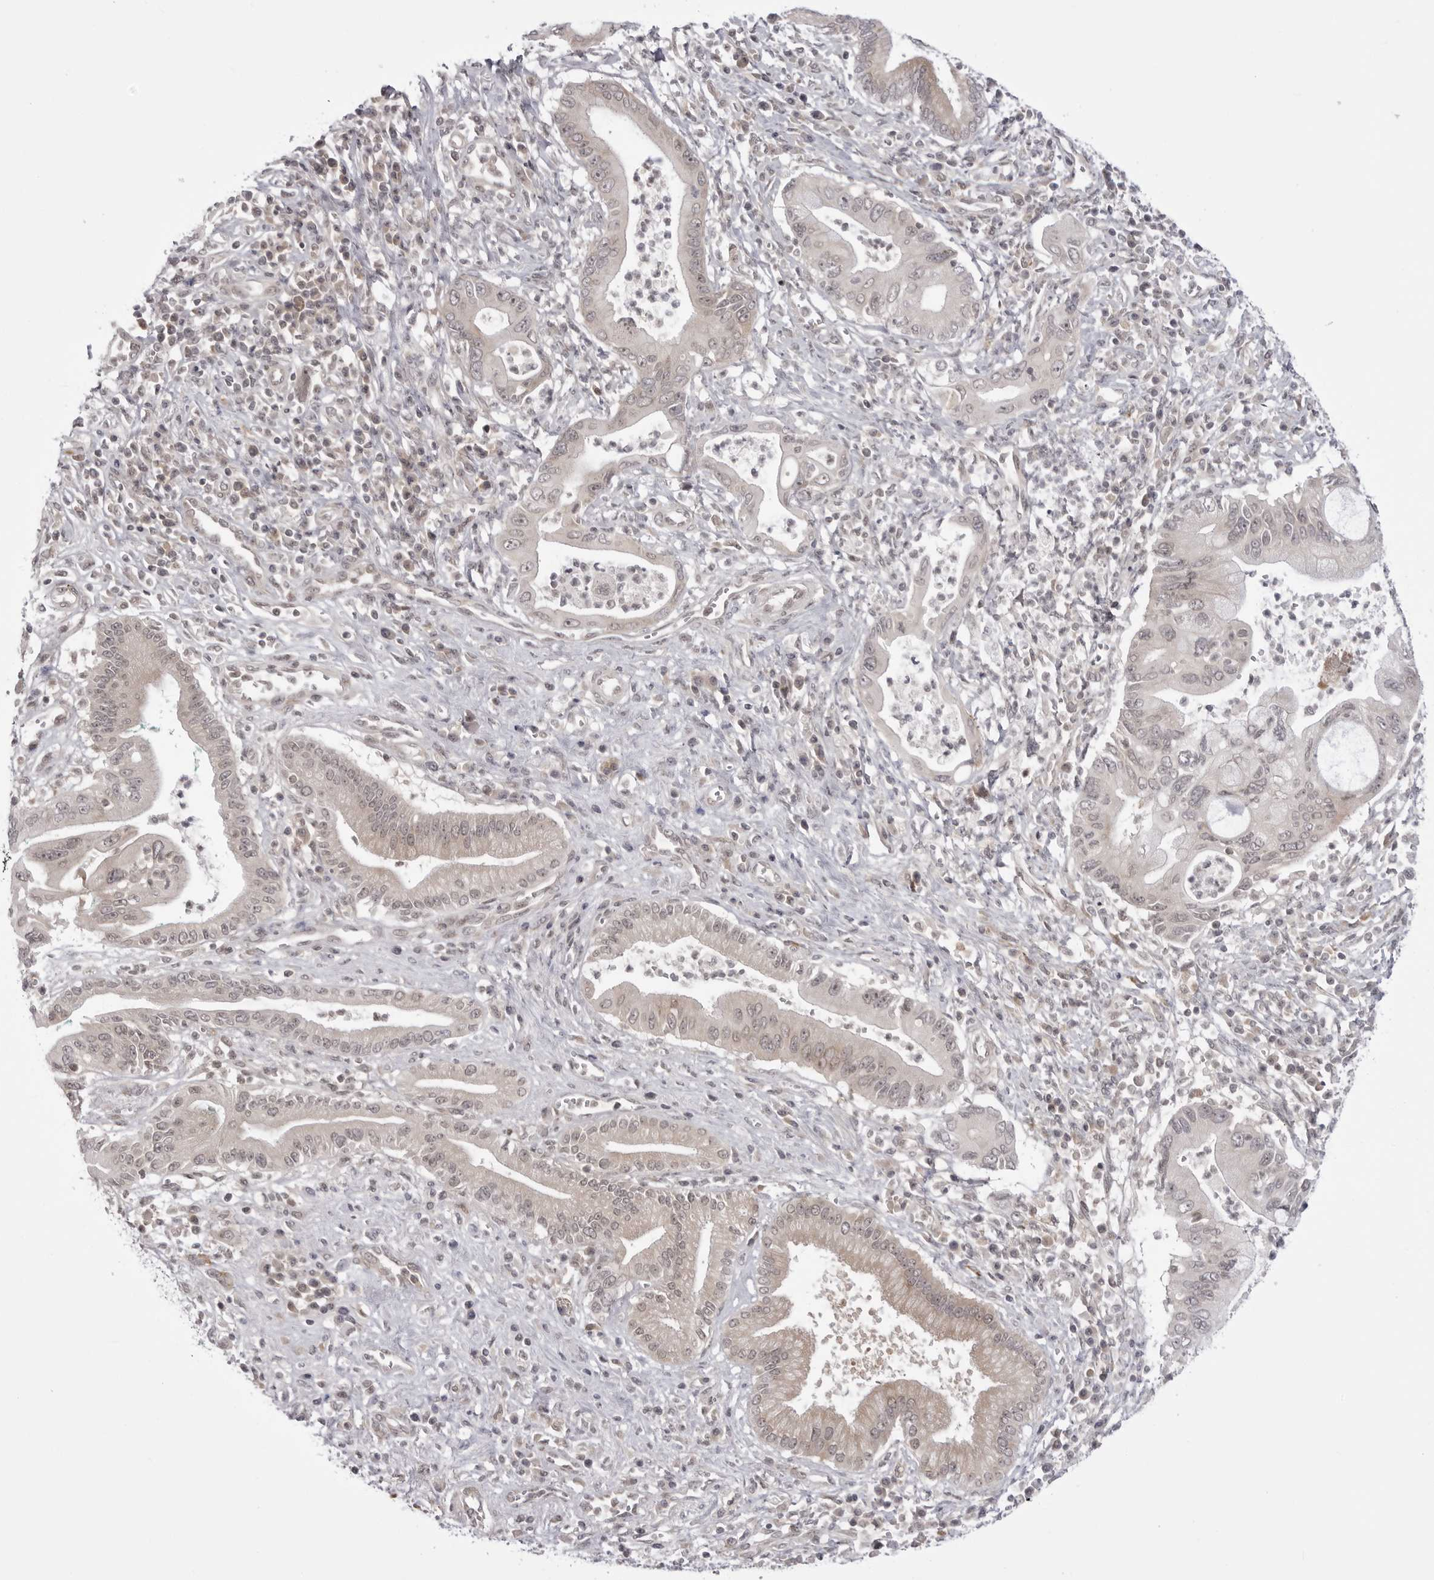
{"staining": {"intensity": "weak", "quantity": ">75%", "location": "nuclear"}, "tissue": "pancreatic cancer", "cell_type": "Tumor cells", "image_type": "cancer", "snomed": [{"axis": "morphology", "description": "Adenocarcinoma, NOS"}, {"axis": "topography", "description": "Pancreas"}], "caption": "Protein staining by IHC reveals weak nuclear staining in approximately >75% of tumor cells in pancreatic cancer (adenocarcinoma).", "gene": "PTK2B", "patient": {"sex": "male", "age": 78}}